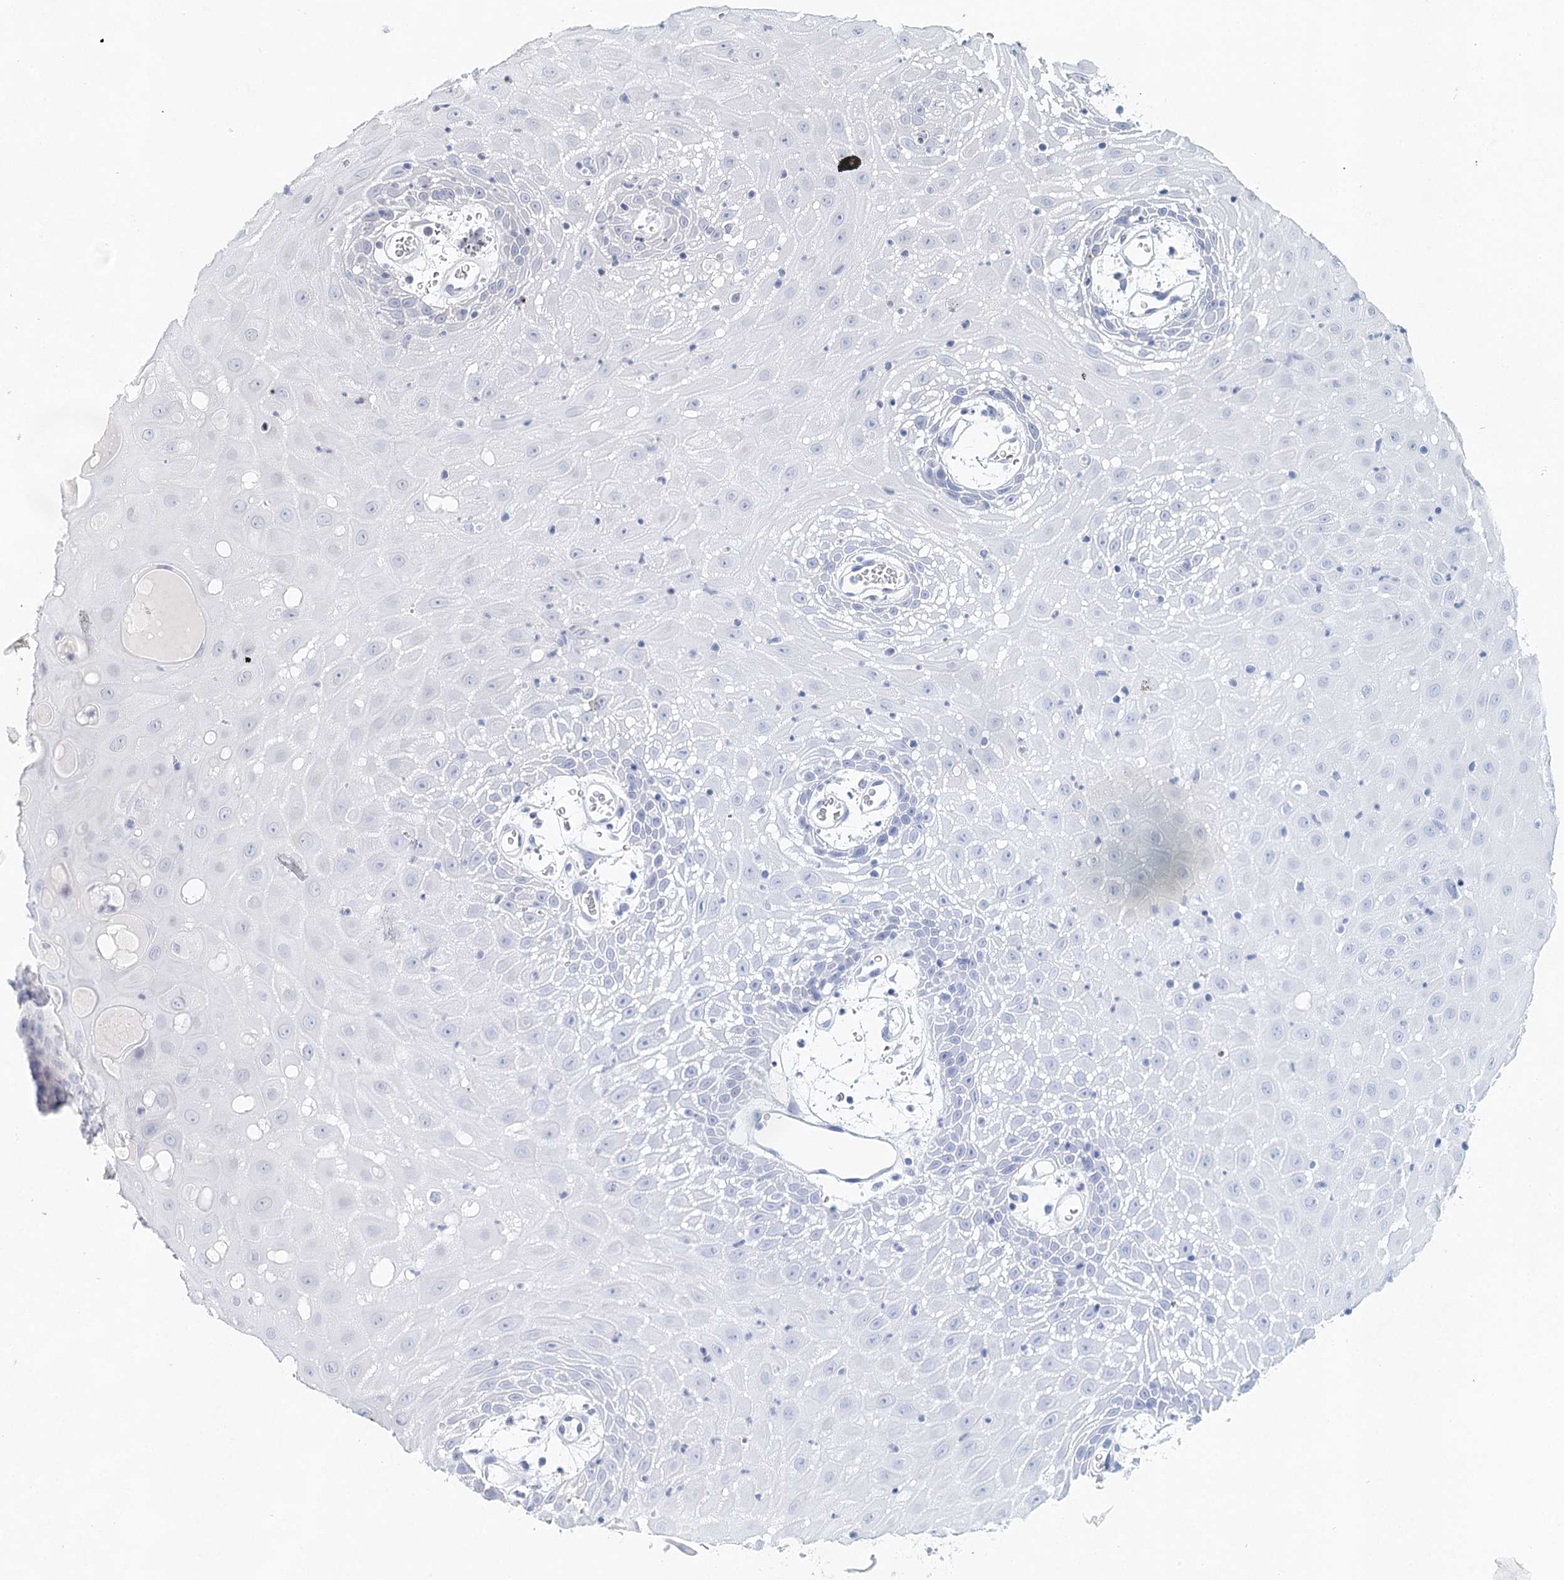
{"staining": {"intensity": "negative", "quantity": "none", "location": "none"}, "tissue": "oral mucosa", "cell_type": "Squamous epithelial cells", "image_type": "normal", "snomed": [{"axis": "morphology", "description": "Normal tissue, NOS"}, {"axis": "topography", "description": "Skeletal muscle"}, {"axis": "topography", "description": "Oral tissue"}, {"axis": "topography", "description": "Salivary gland"}, {"axis": "topography", "description": "Peripheral nerve tissue"}], "caption": "DAB immunohistochemical staining of benign oral mucosa reveals no significant positivity in squamous epithelial cells. The staining is performed using DAB (3,3'-diaminobenzidine) brown chromogen with nuclei counter-stained in using hematoxylin.", "gene": "XPO6", "patient": {"sex": "male", "age": 54}}